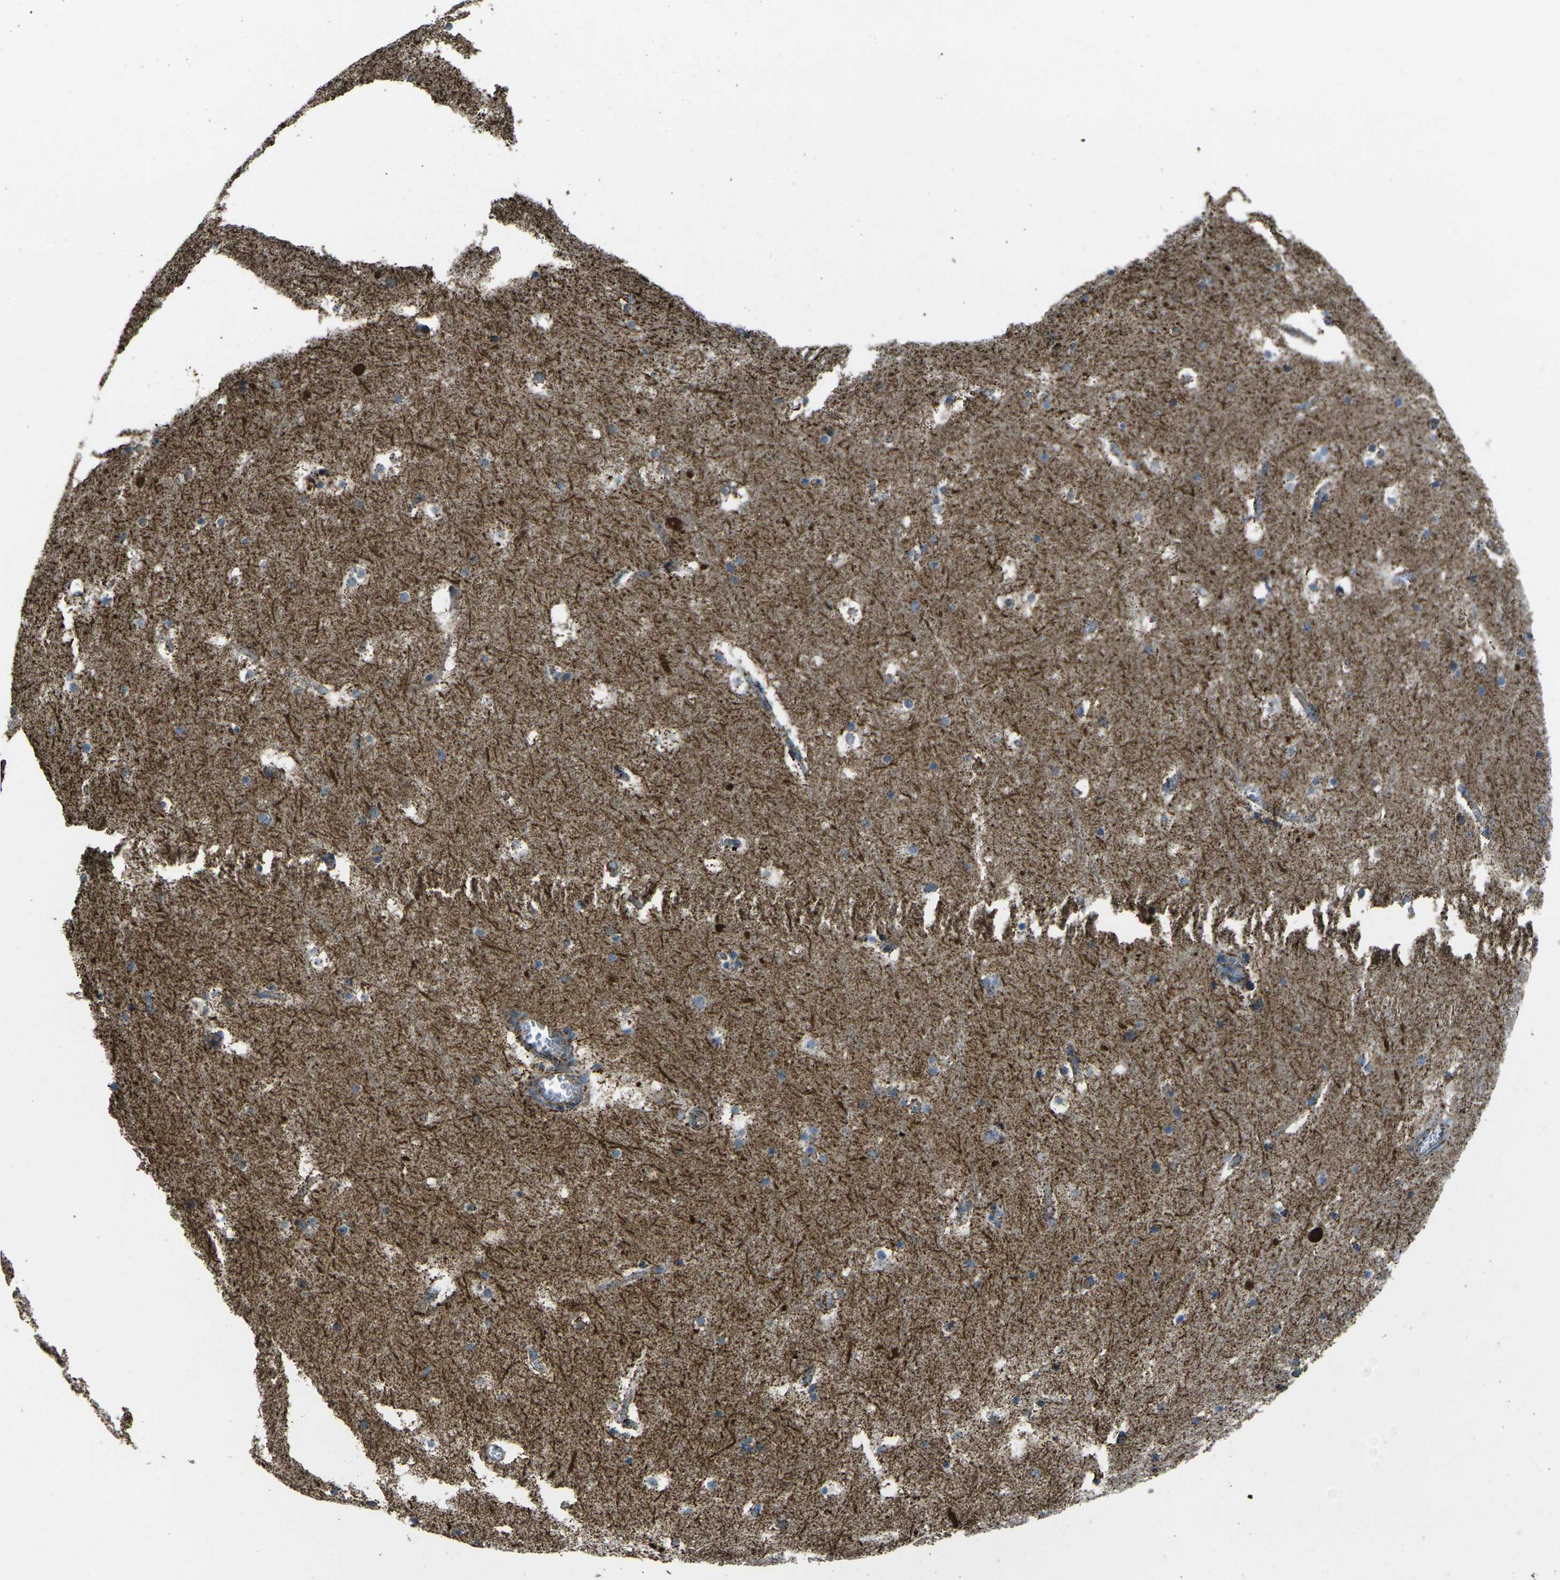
{"staining": {"intensity": "moderate", "quantity": ">75%", "location": "cytoplasmic/membranous"}, "tissue": "hippocampus", "cell_type": "Glial cells", "image_type": "normal", "snomed": [{"axis": "morphology", "description": "Normal tissue, NOS"}, {"axis": "topography", "description": "Hippocampus"}], "caption": "About >75% of glial cells in unremarkable hippocampus reveal moderate cytoplasmic/membranous protein positivity as visualized by brown immunohistochemical staining.", "gene": "KLHL5", "patient": {"sex": "male", "age": 45}}